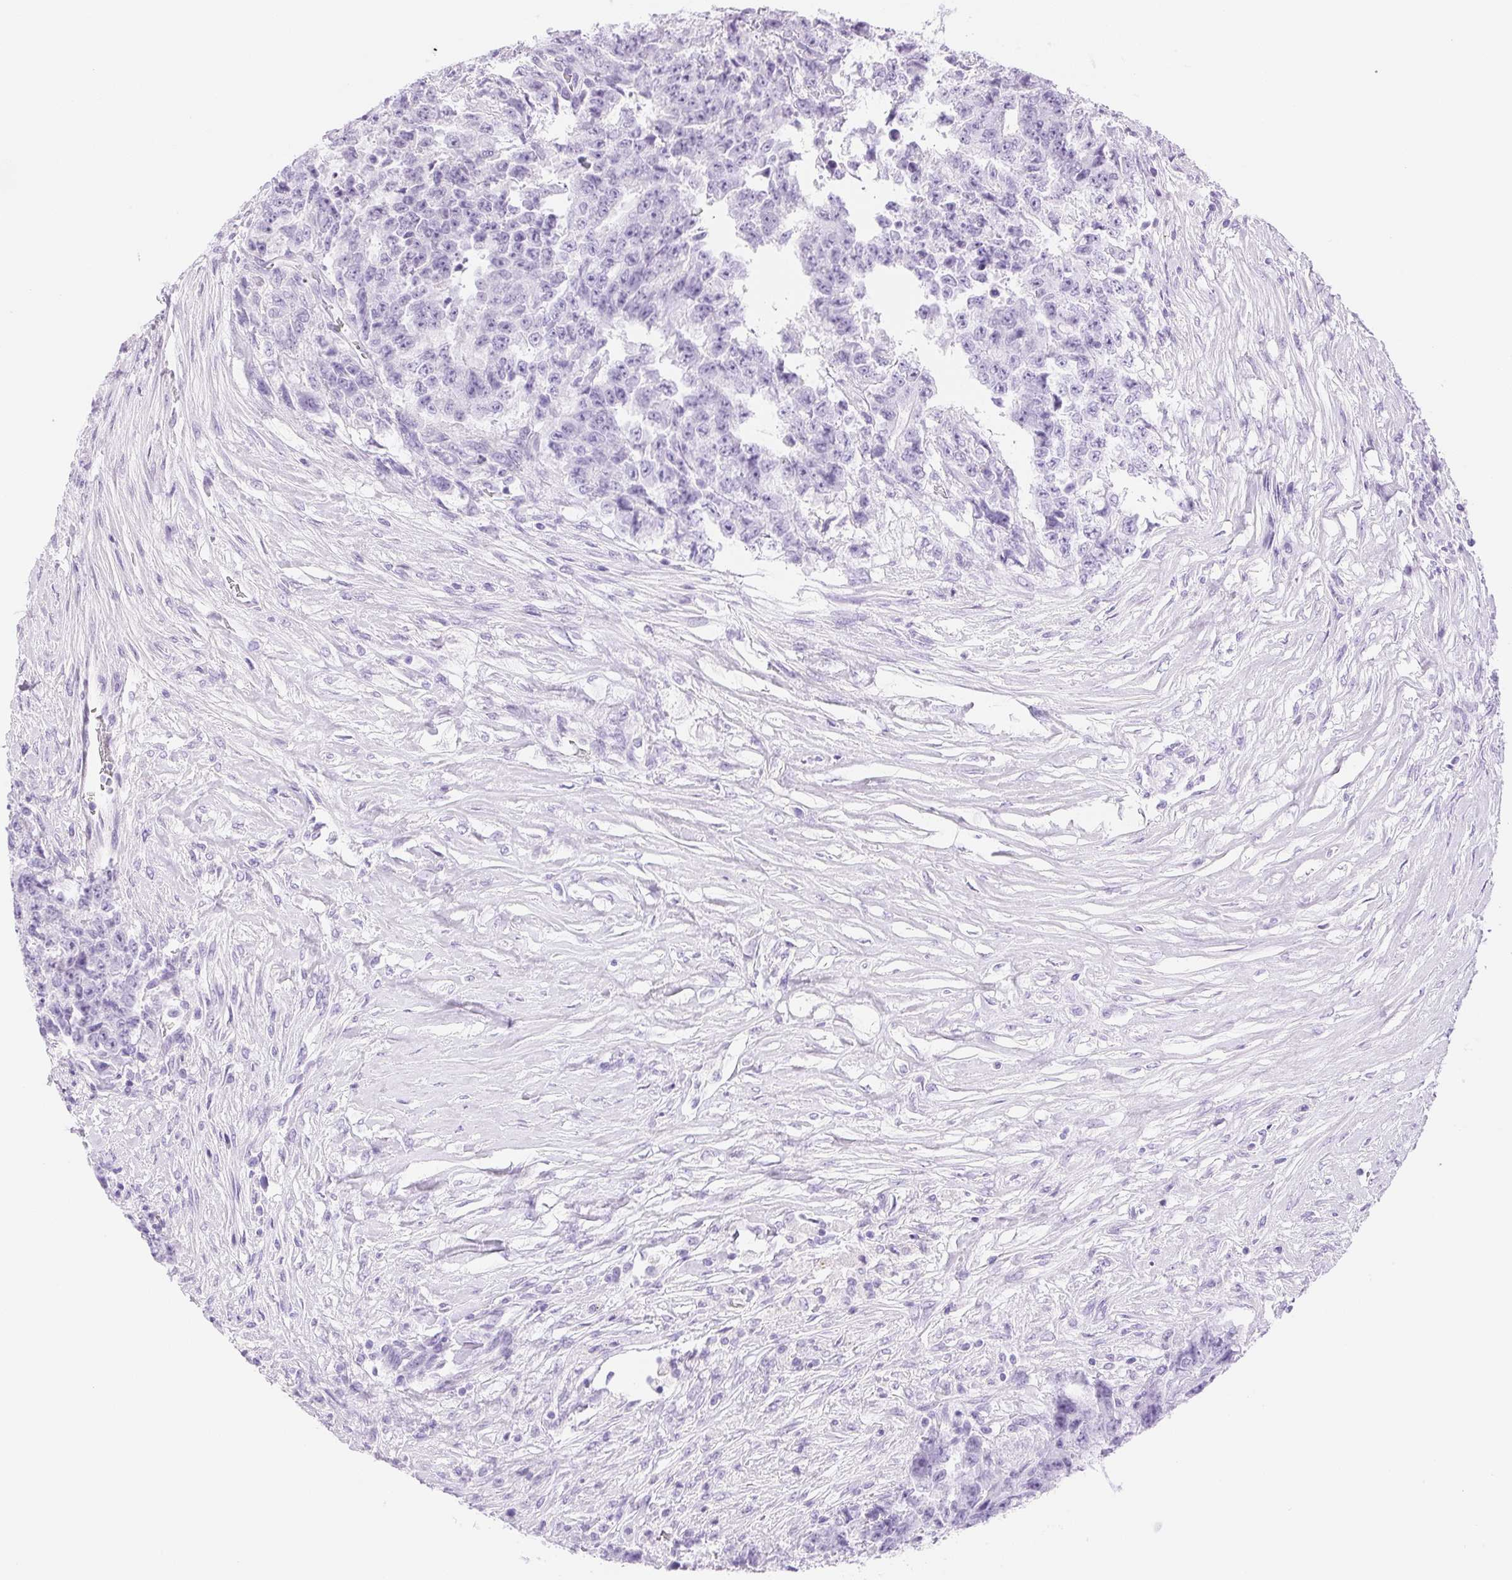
{"staining": {"intensity": "negative", "quantity": "none", "location": "none"}, "tissue": "testis cancer", "cell_type": "Tumor cells", "image_type": "cancer", "snomed": [{"axis": "morphology", "description": "Carcinoma, Embryonal, NOS"}, {"axis": "topography", "description": "Testis"}], "caption": "A photomicrograph of embryonal carcinoma (testis) stained for a protein shows no brown staining in tumor cells.", "gene": "TEKT1", "patient": {"sex": "male", "age": 24}}